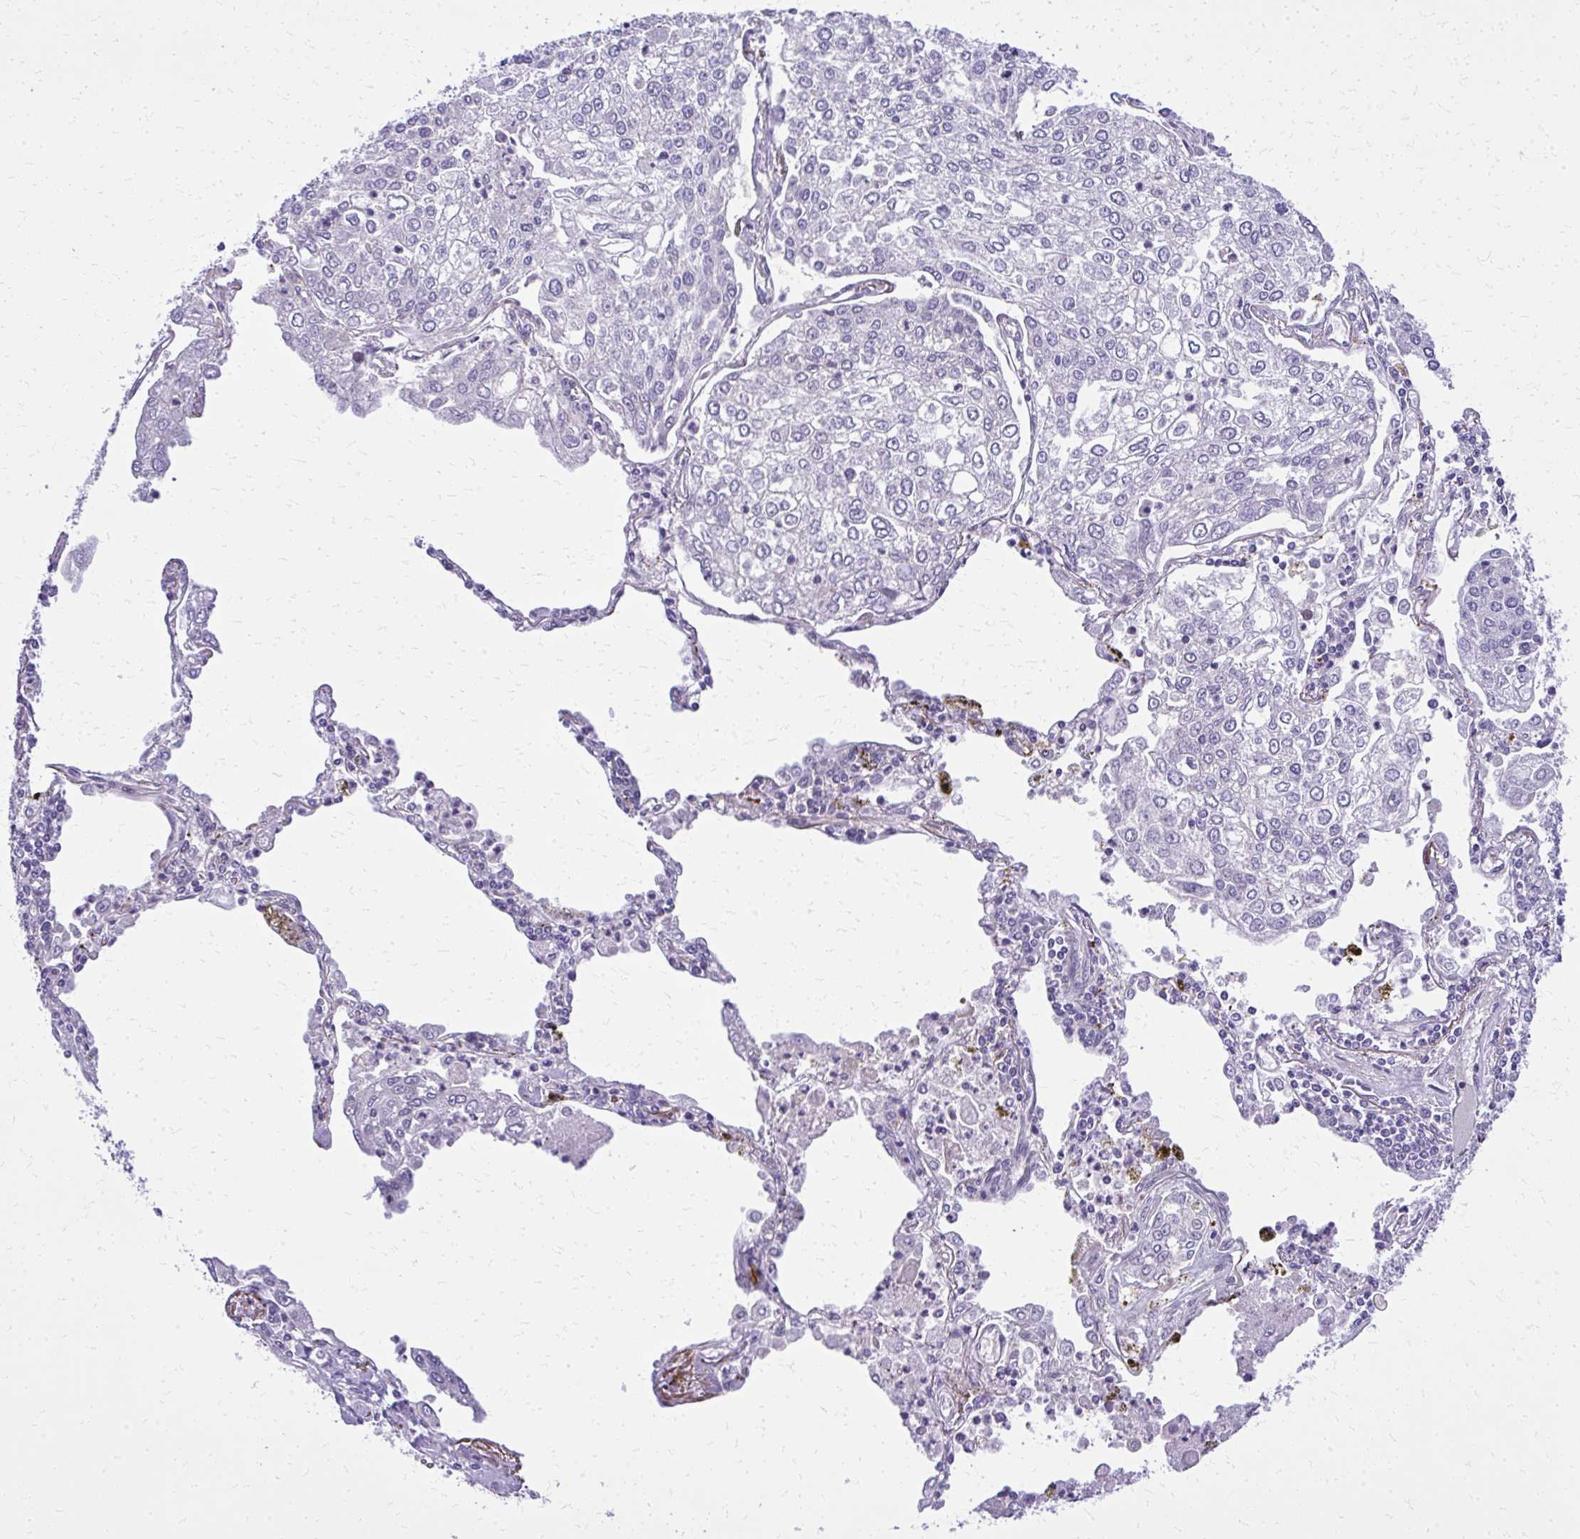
{"staining": {"intensity": "negative", "quantity": "none", "location": "none"}, "tissue": "lung cancer", "cell_type": "Tumor cells", "image_type": "cancer", "snomed": [{"axis": "morphology", "description": "Squamous cell carcinoma, NOS"}, {"axis": "topography", "description": "Lung"}], "caption": "The histopathology image demonstrates no significant staining in tumor cells of lung cancer. (Immunohistochemistry, brightfield microscopy, high magnification).", "gene": "RUNDC3B", "patient": {"sex": "male", "age": 74}}